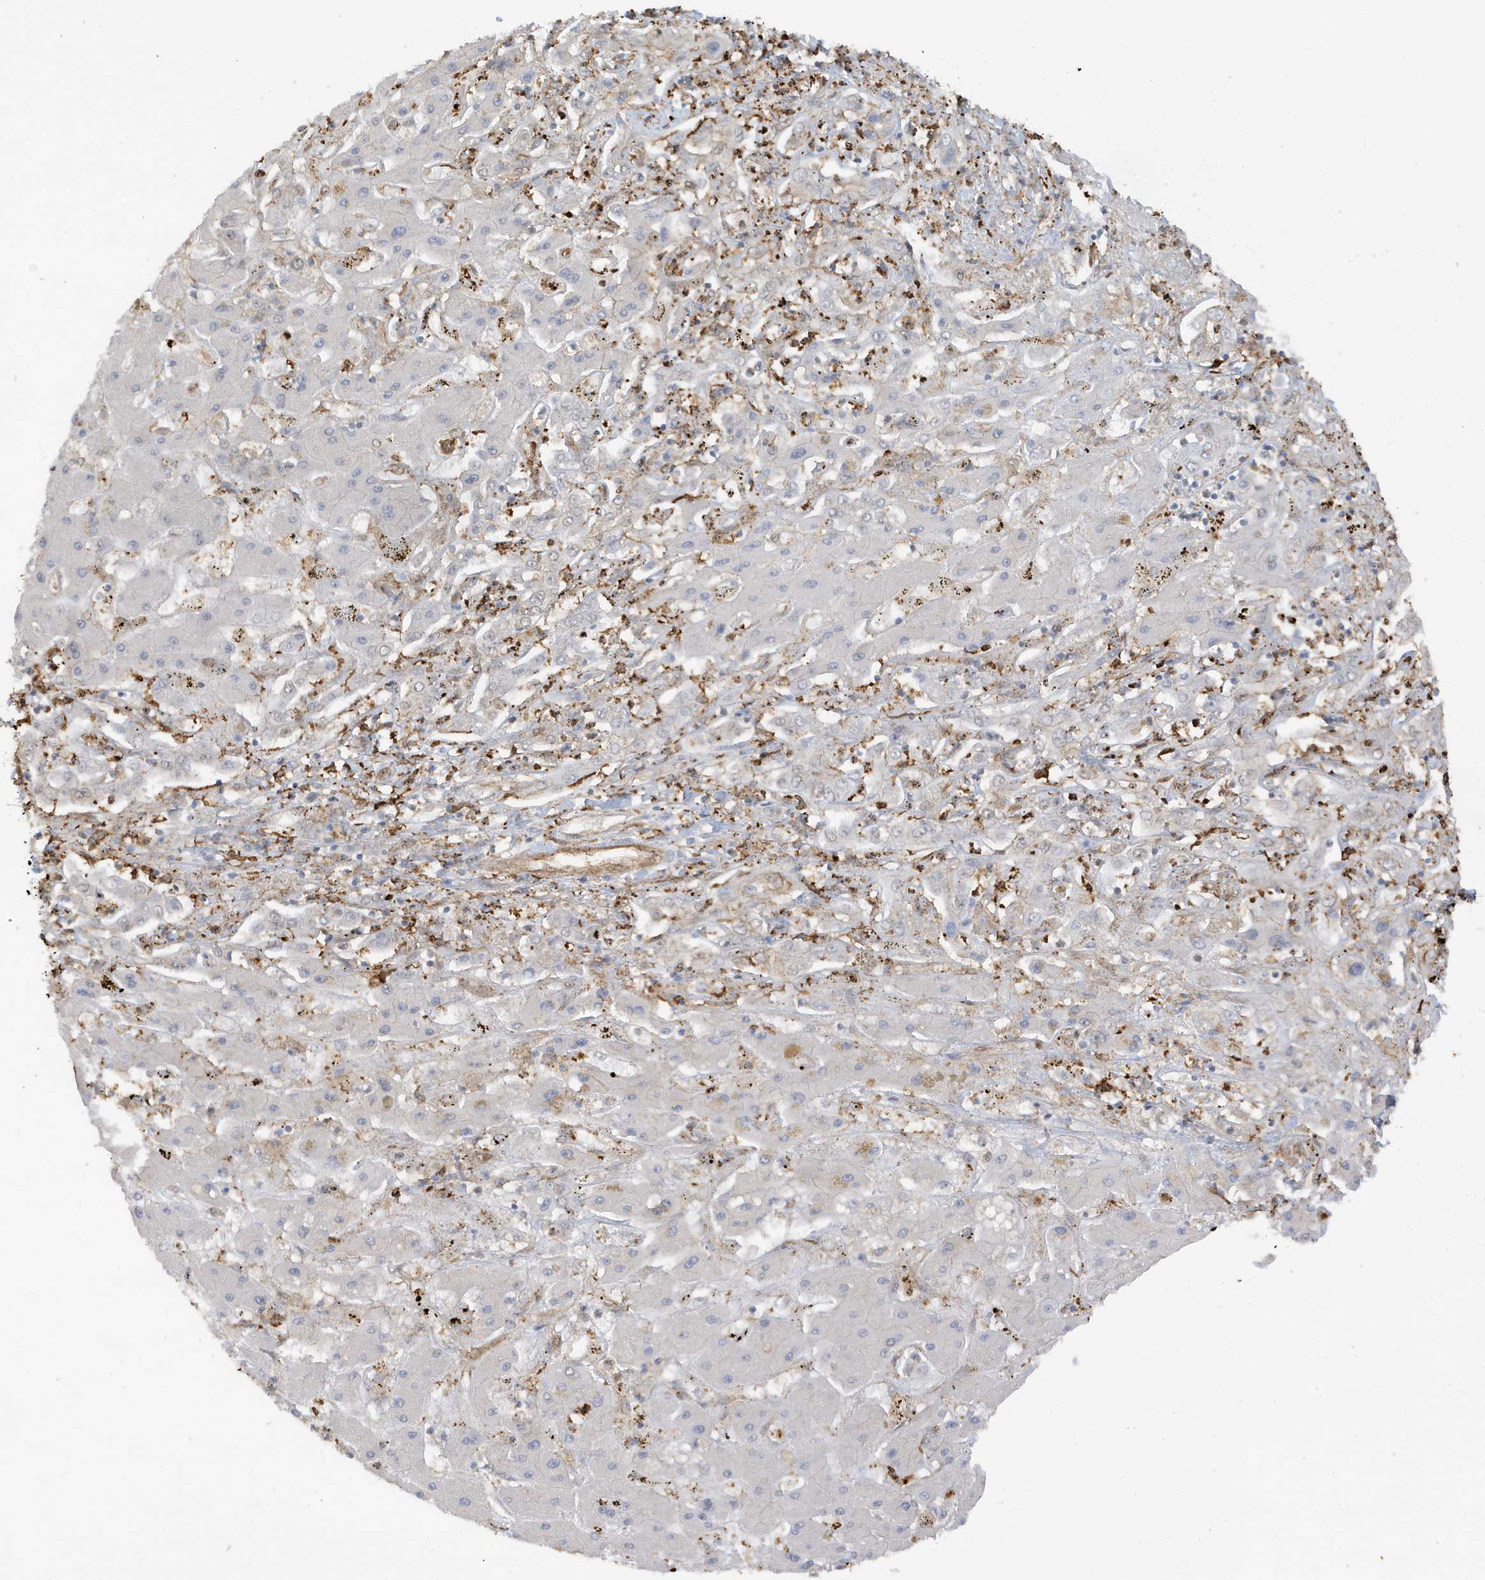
{"staining": {"intensity": "negative", "quantity": "none", "location": "none"}, "tissue": "liver cancer", "cell_type": "Tumor cells", "image_type": "cancer", "snomed": [{"axis": "morphology", "description": "Cholangiocarcinoma"}, {"axis": "topography", "description": "Liver"}], "caption": "DAB (3,3'-diaminobenzidine) immunohistochemical staining of liver cancer displays no significant positivity in tumor cells.", "gene": "PHACTR2", "patient": {"sex": "male", "age": 67}}